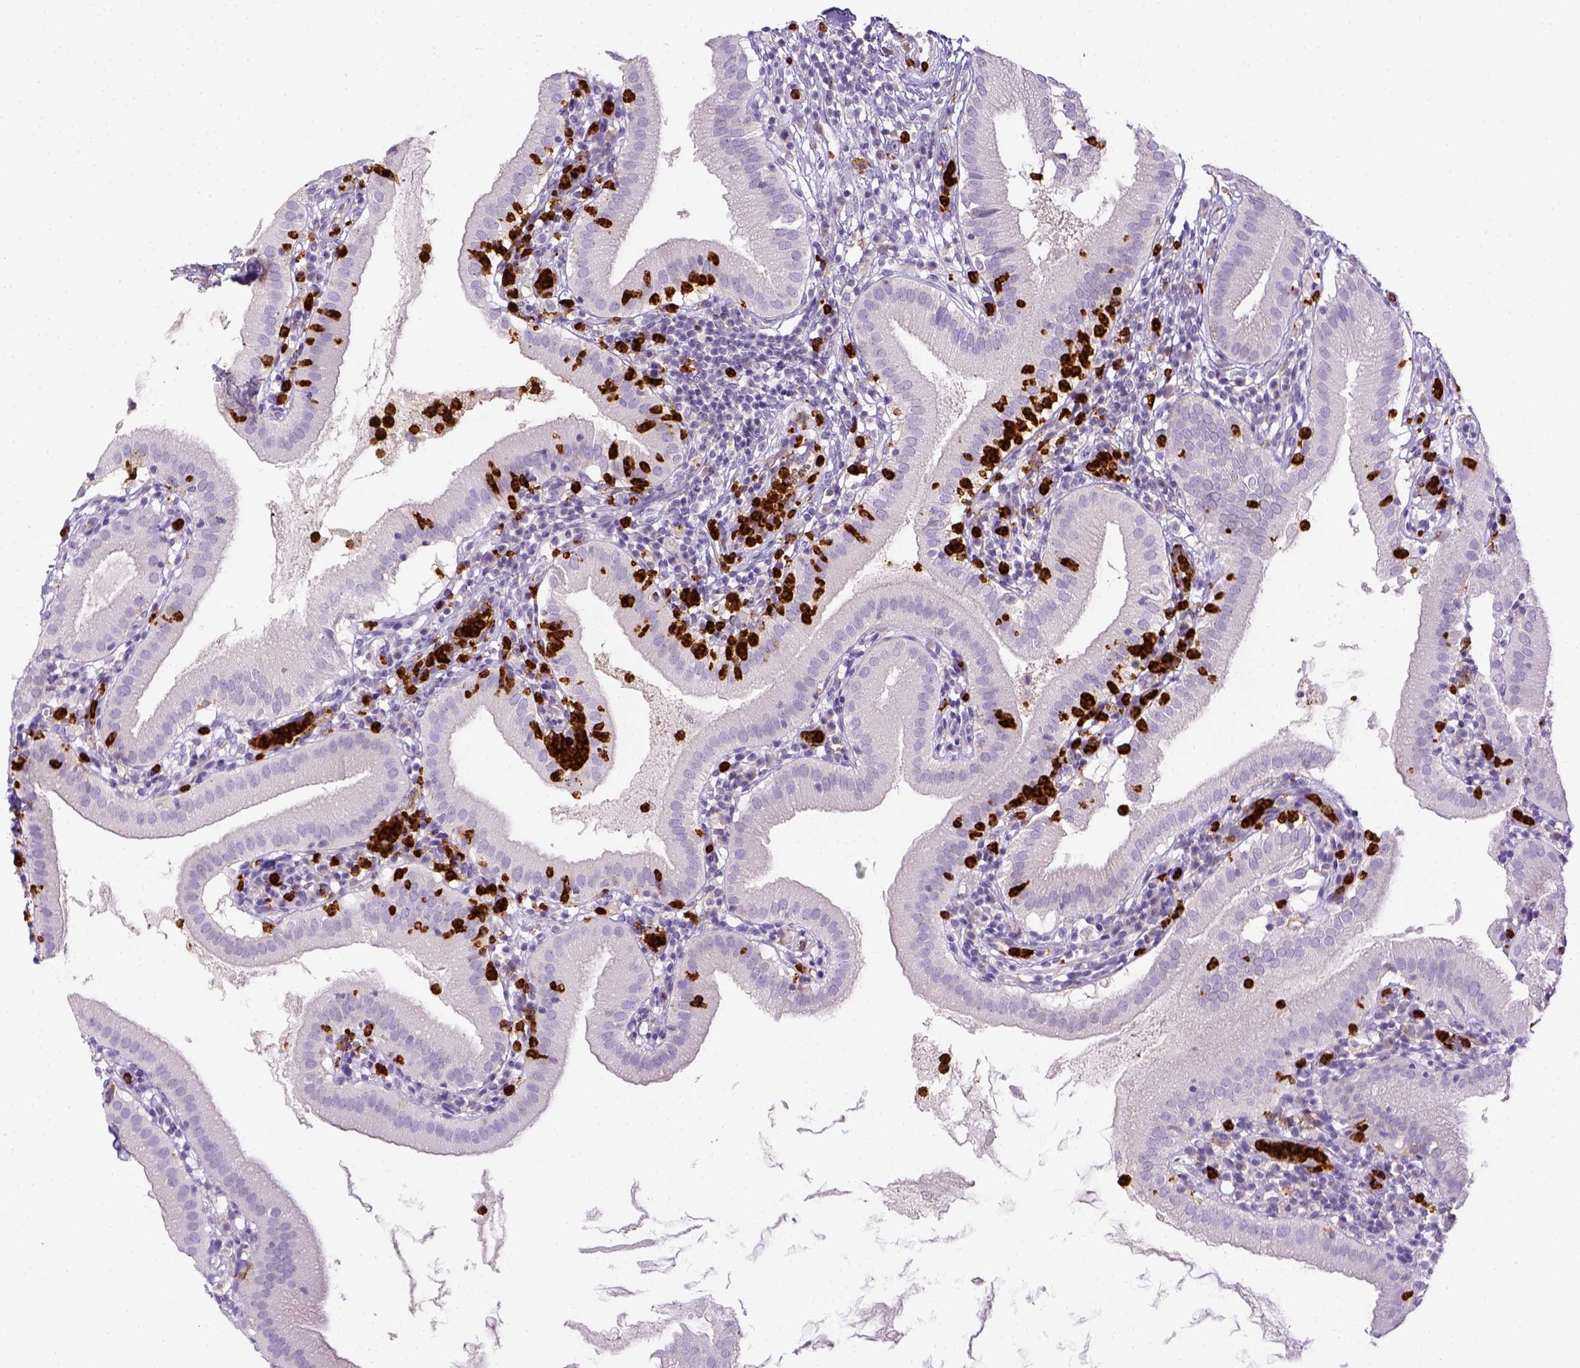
{"staining": {"intensity": "negative", "quantity": "none", "location": "none"}, "tissue": "gallbladder", "cell_type": "Glandular cells", "image_type": "normal", "snomed": [{"axis": "morphology", "description": "Normal tissue, NOS"}, {"axis": "topography", "description": "Gallbladder"}], "caption": "This is an immunohistochemistry micrograph of benign human gallbladder. There is no staining in glandular cells.", "gene": "ITGAM", "patient": {"sex": "female", "age": 65}}